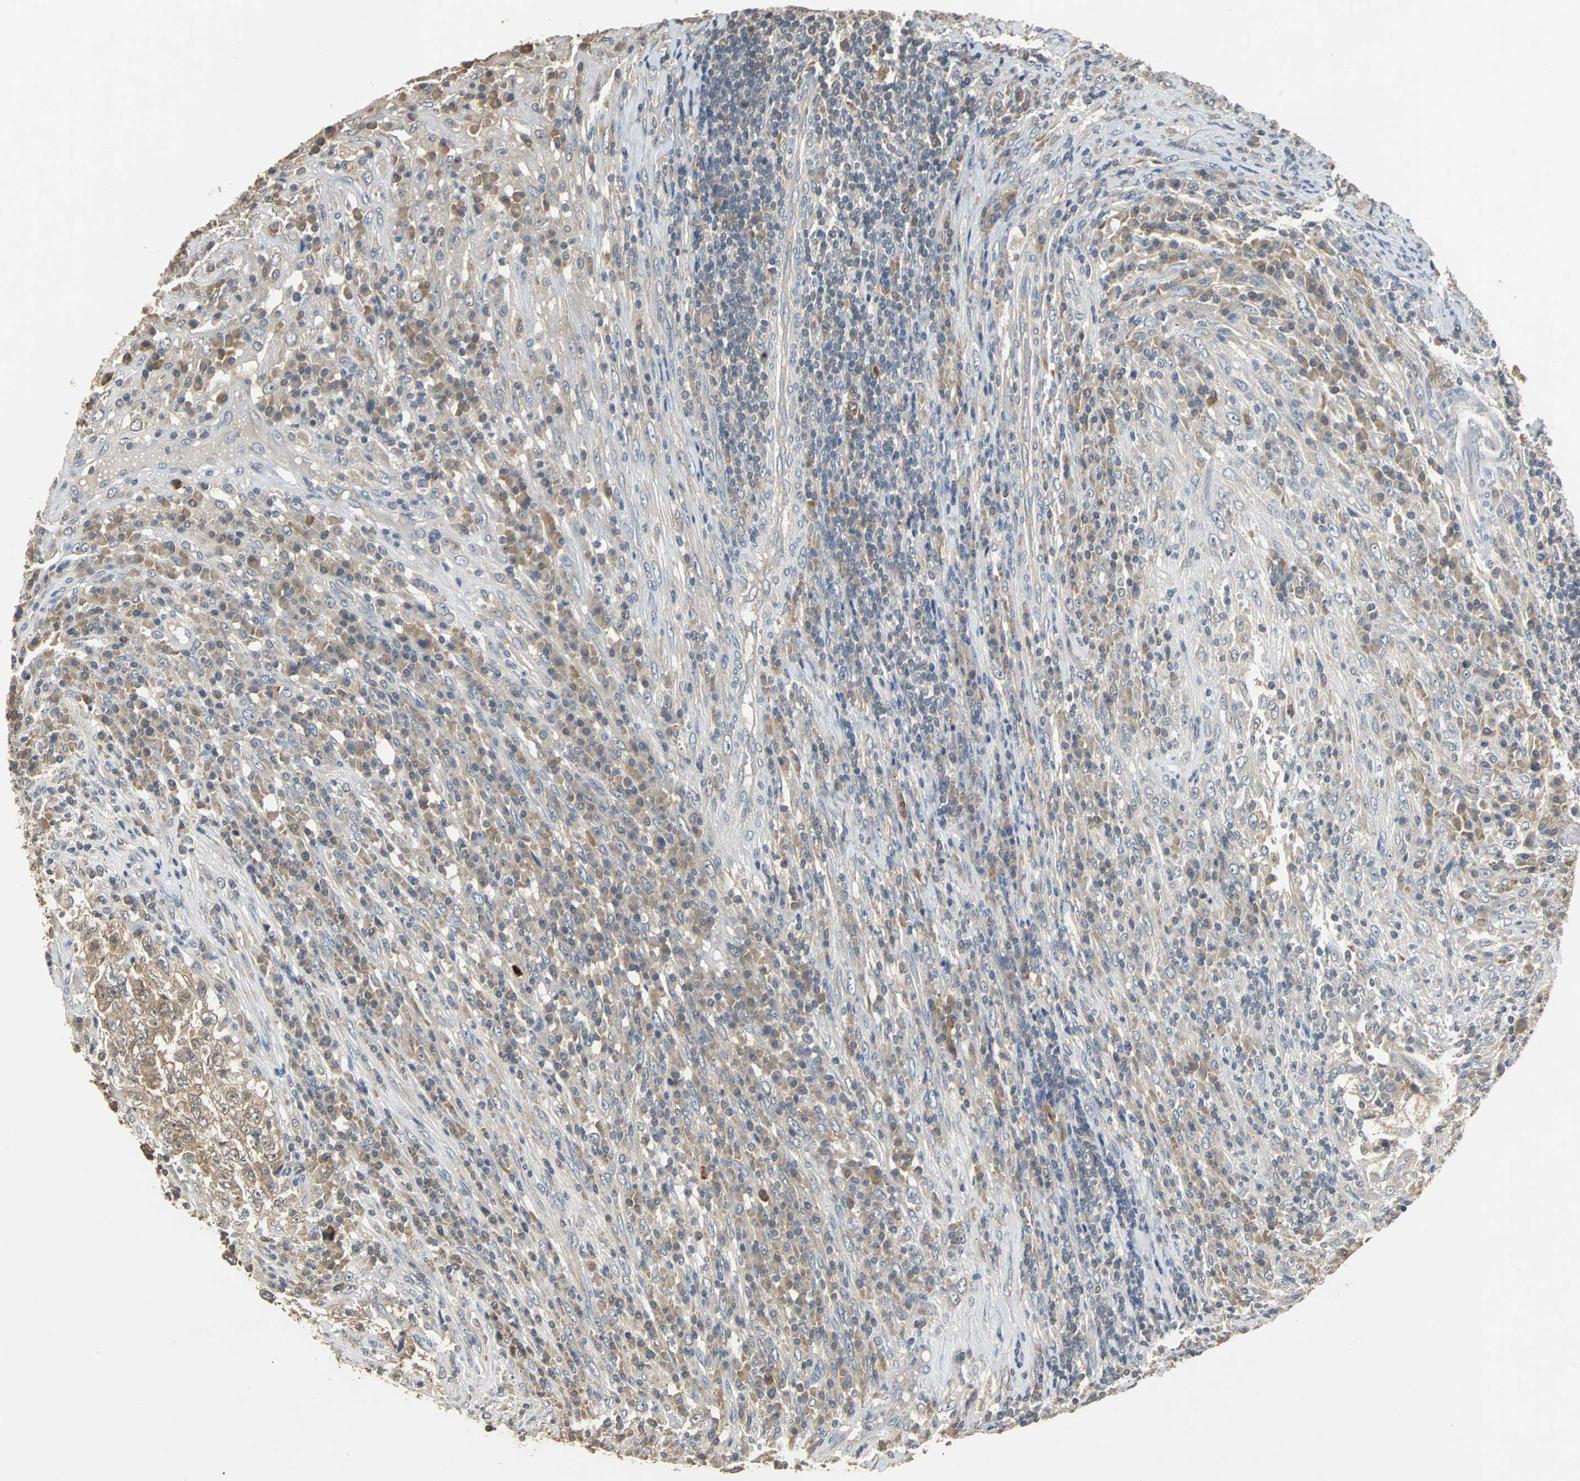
{"staining": {"intensity": "moderate", "quantity": ">75%", "location": "cytoplasmic/membranous"}, "tissue": "testis cancer", "cell_type": "Tumor cells", "image_type": "cancer", "snomed": [{"axis": "morphology", "description": "Necrosis, NOS"}, {"axis": "morphology", "description": "Carcinoma, Embryonal, NOS"}, {"axis": "topography", "description": "Testis"}], "caption": "Immunohistochemical staining of testis embryonal carcinoma exhibits moderate cytoplasmic/membranous protein positivity in approximately >75% of tumor cells. Immunohistochemistry stains the protein of interest in brown and the nuclei are stained blue.", "gene": "ABHD2", "patient": {"sex": "male", "age": 19}}